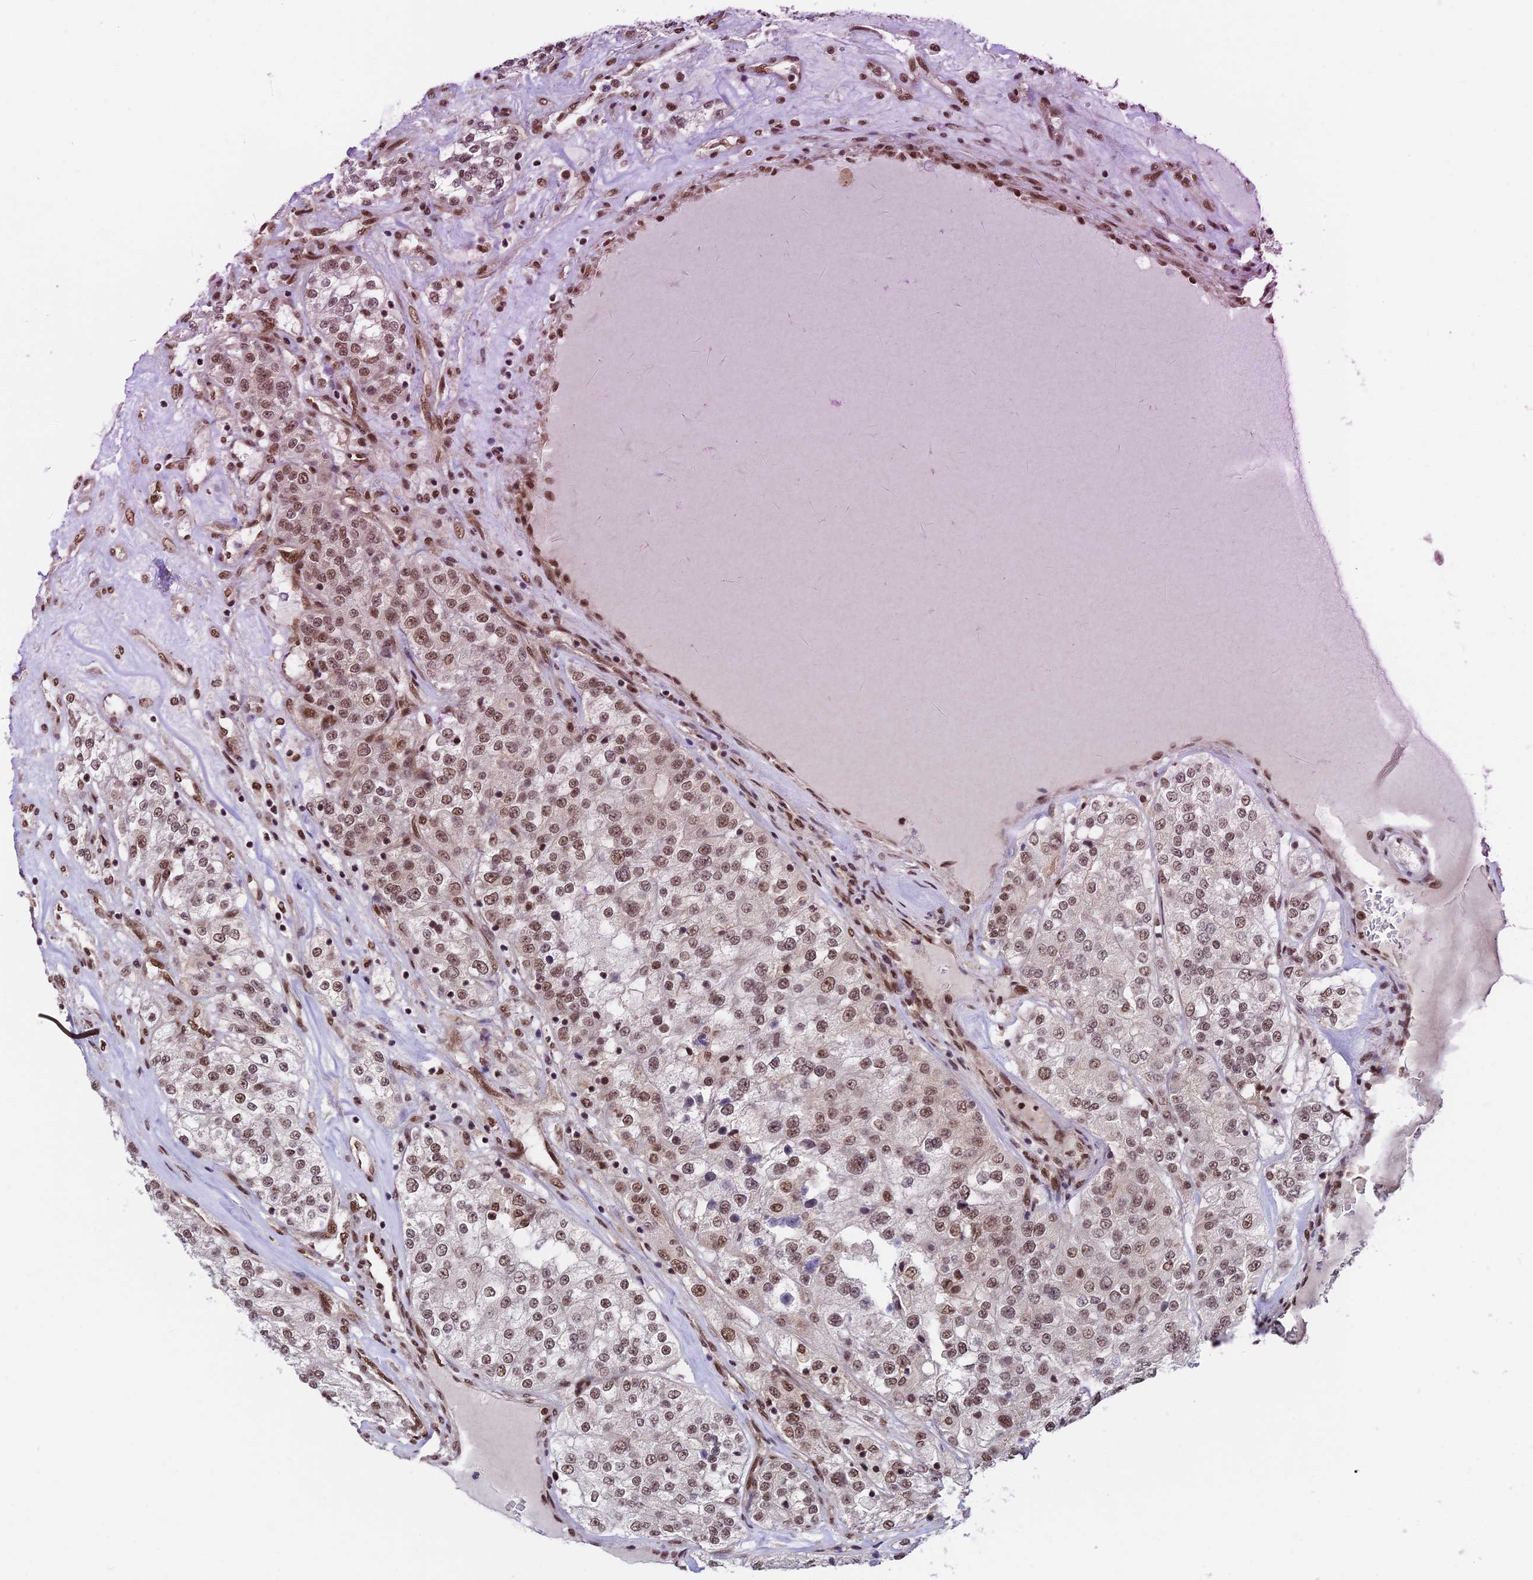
{"staining": {"intensity": "moderate", "quantity": ">75%", "location": "nuclear"}, "tissue": "renal cancer", "cell_type": "Tumor cells", "image_type": "cancer", "snomed": [{"axis": "morphology", "description": "Adenocarcinoma, NOS"}, {"axis": "topography", "description": "Kidney"}], "caption": "Protein staining of renal adenocarcinoma tissue displays moderate nuclear expression in approximately >75% of tumor cells.", "gene": "RBM42", "patient": {"sex": "female", "age": 63}}